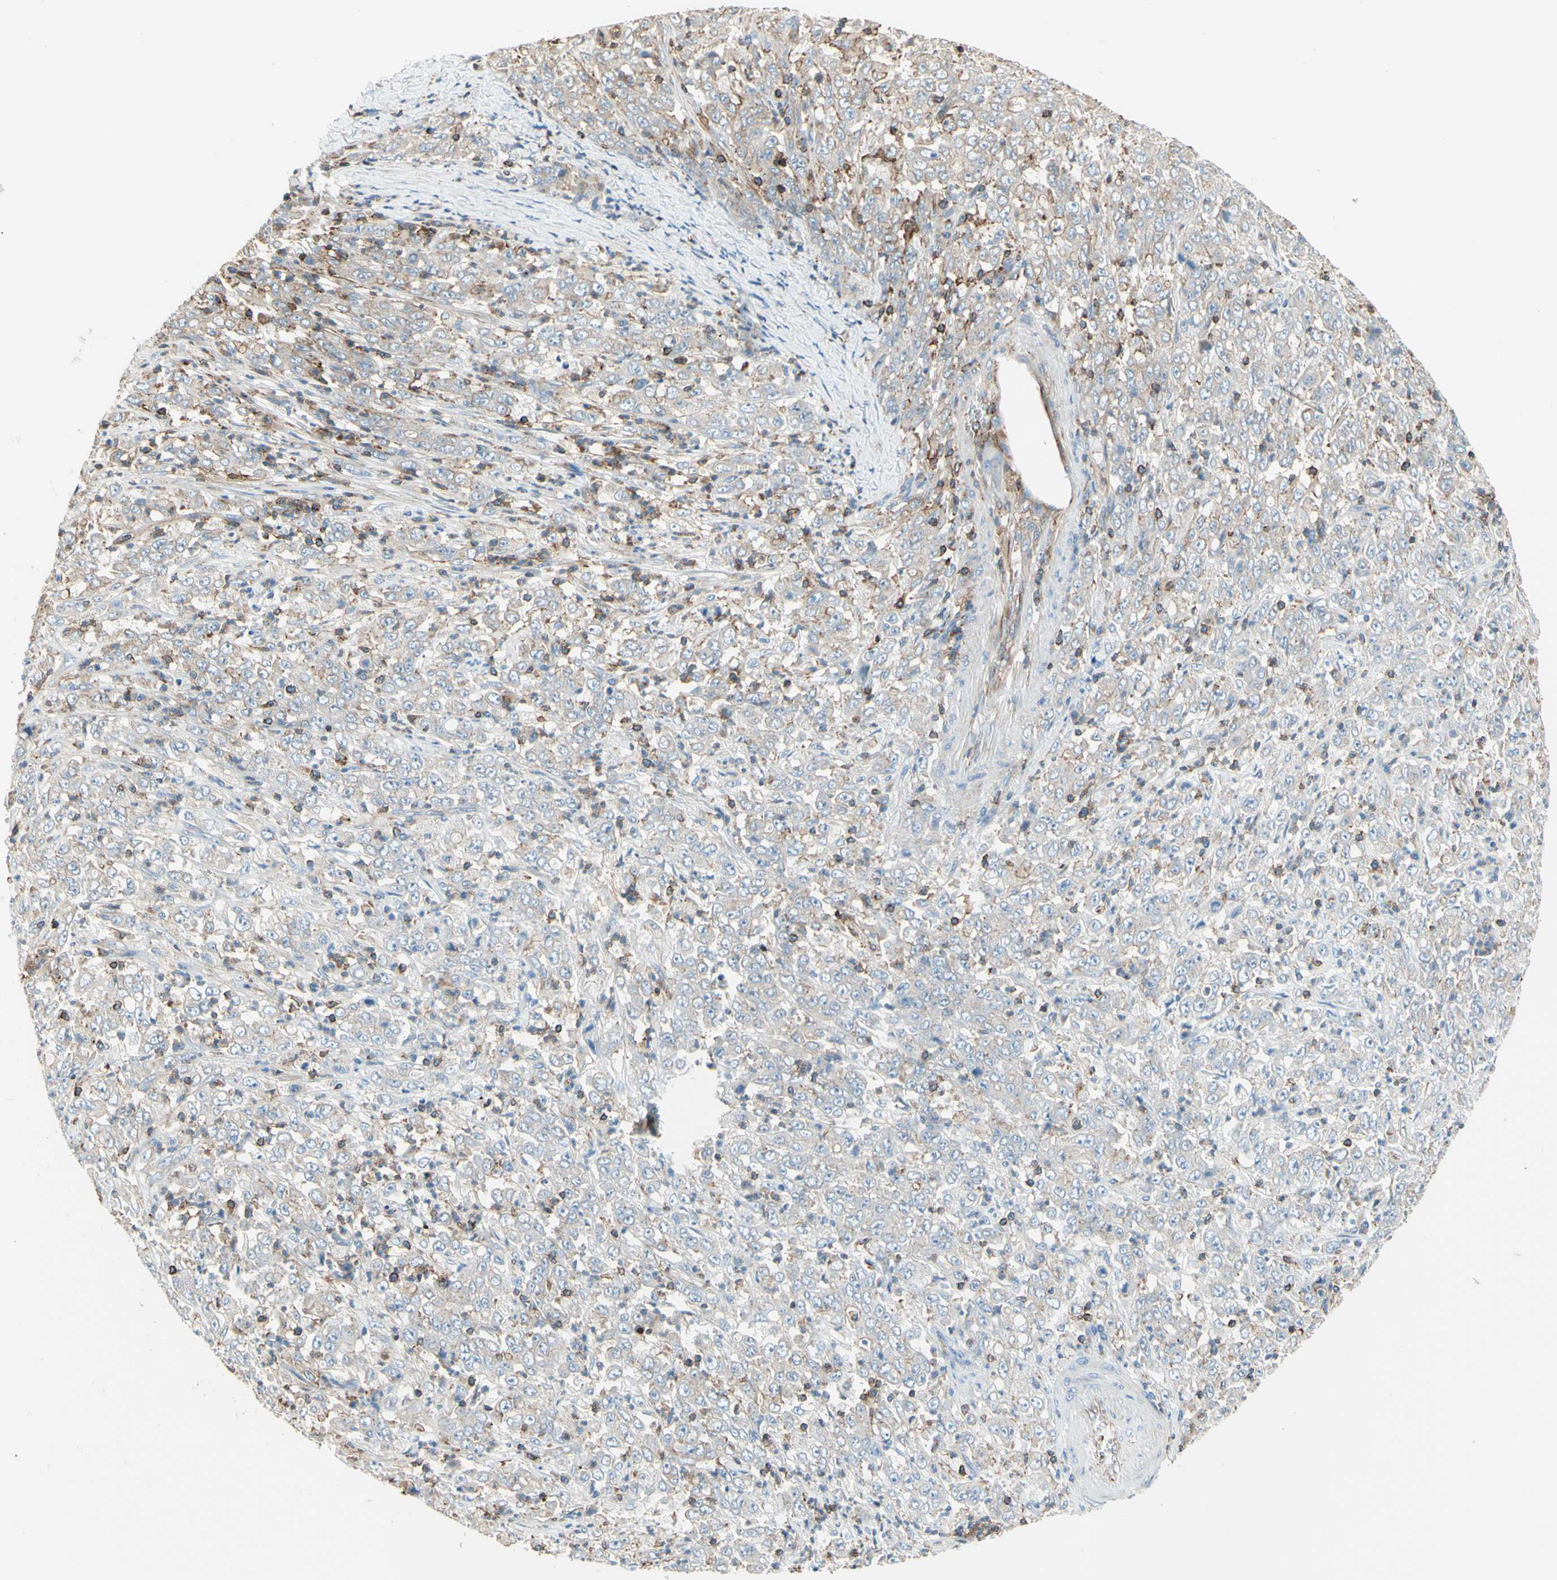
{"staining": {"intensity": "negative", "quantity": "none", "location": "none"}, "tissue": "stomach cancer", "cell_type": "Tumor cells", "image_type": "cancer", "snomed": [{"axis": "morphology", "description": "Adenocarcinoma, NOS"}, {"axis": "topography", "description": "Stomach, lower"}], "caption": "The IHC histopathology image has no significant positivity in tumor cells of stomach cancer (adenocarcinoma) tissue. Brightfield microscopy of immunohistochemistry (IHC) stained with DAB (brown) and hematoxylin (blue), captured at high magnification.", "gene": "SEMA4C", "patient": {"sex": "female", "age": 71}}